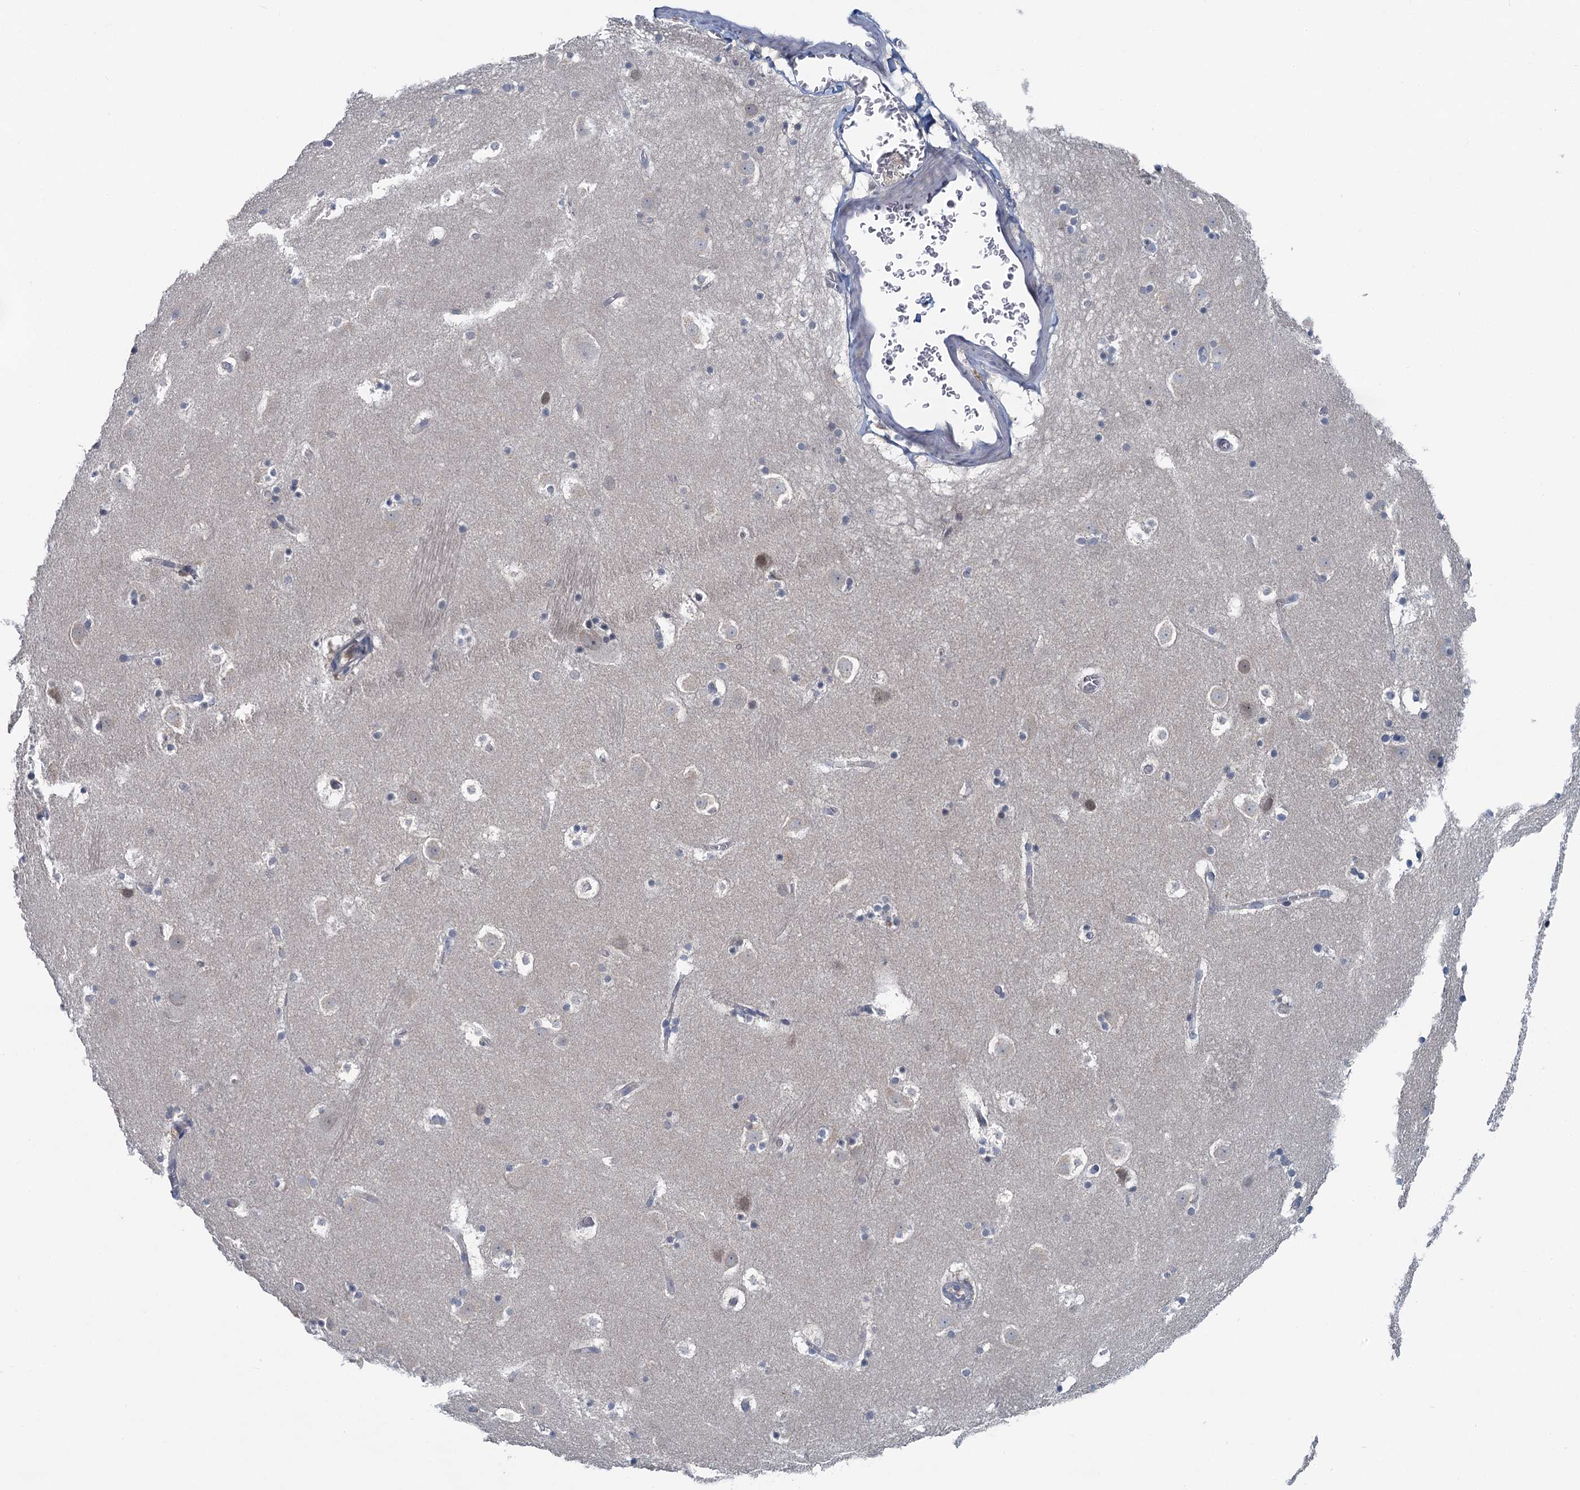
{"staining": {"intensity": "negative", "quantity": "none", "location": "none"}, "tissue": "caudate", "cell_type": "Glial cells", "image_type": "normal", "snomed": [{"axis": "morphology", "description": "Normal tissue, NOS"}, {"axis": "topography", "description": "Lateral ventricle wall"}], "caption": "Immunohistochemical staining of unremarkable caudate exhibits no significant staining in glial cells. (DAB immunohistochemistry, high magnification).", "gene": "SPINK9", "patient": {"sex": "male", "age": 45}}